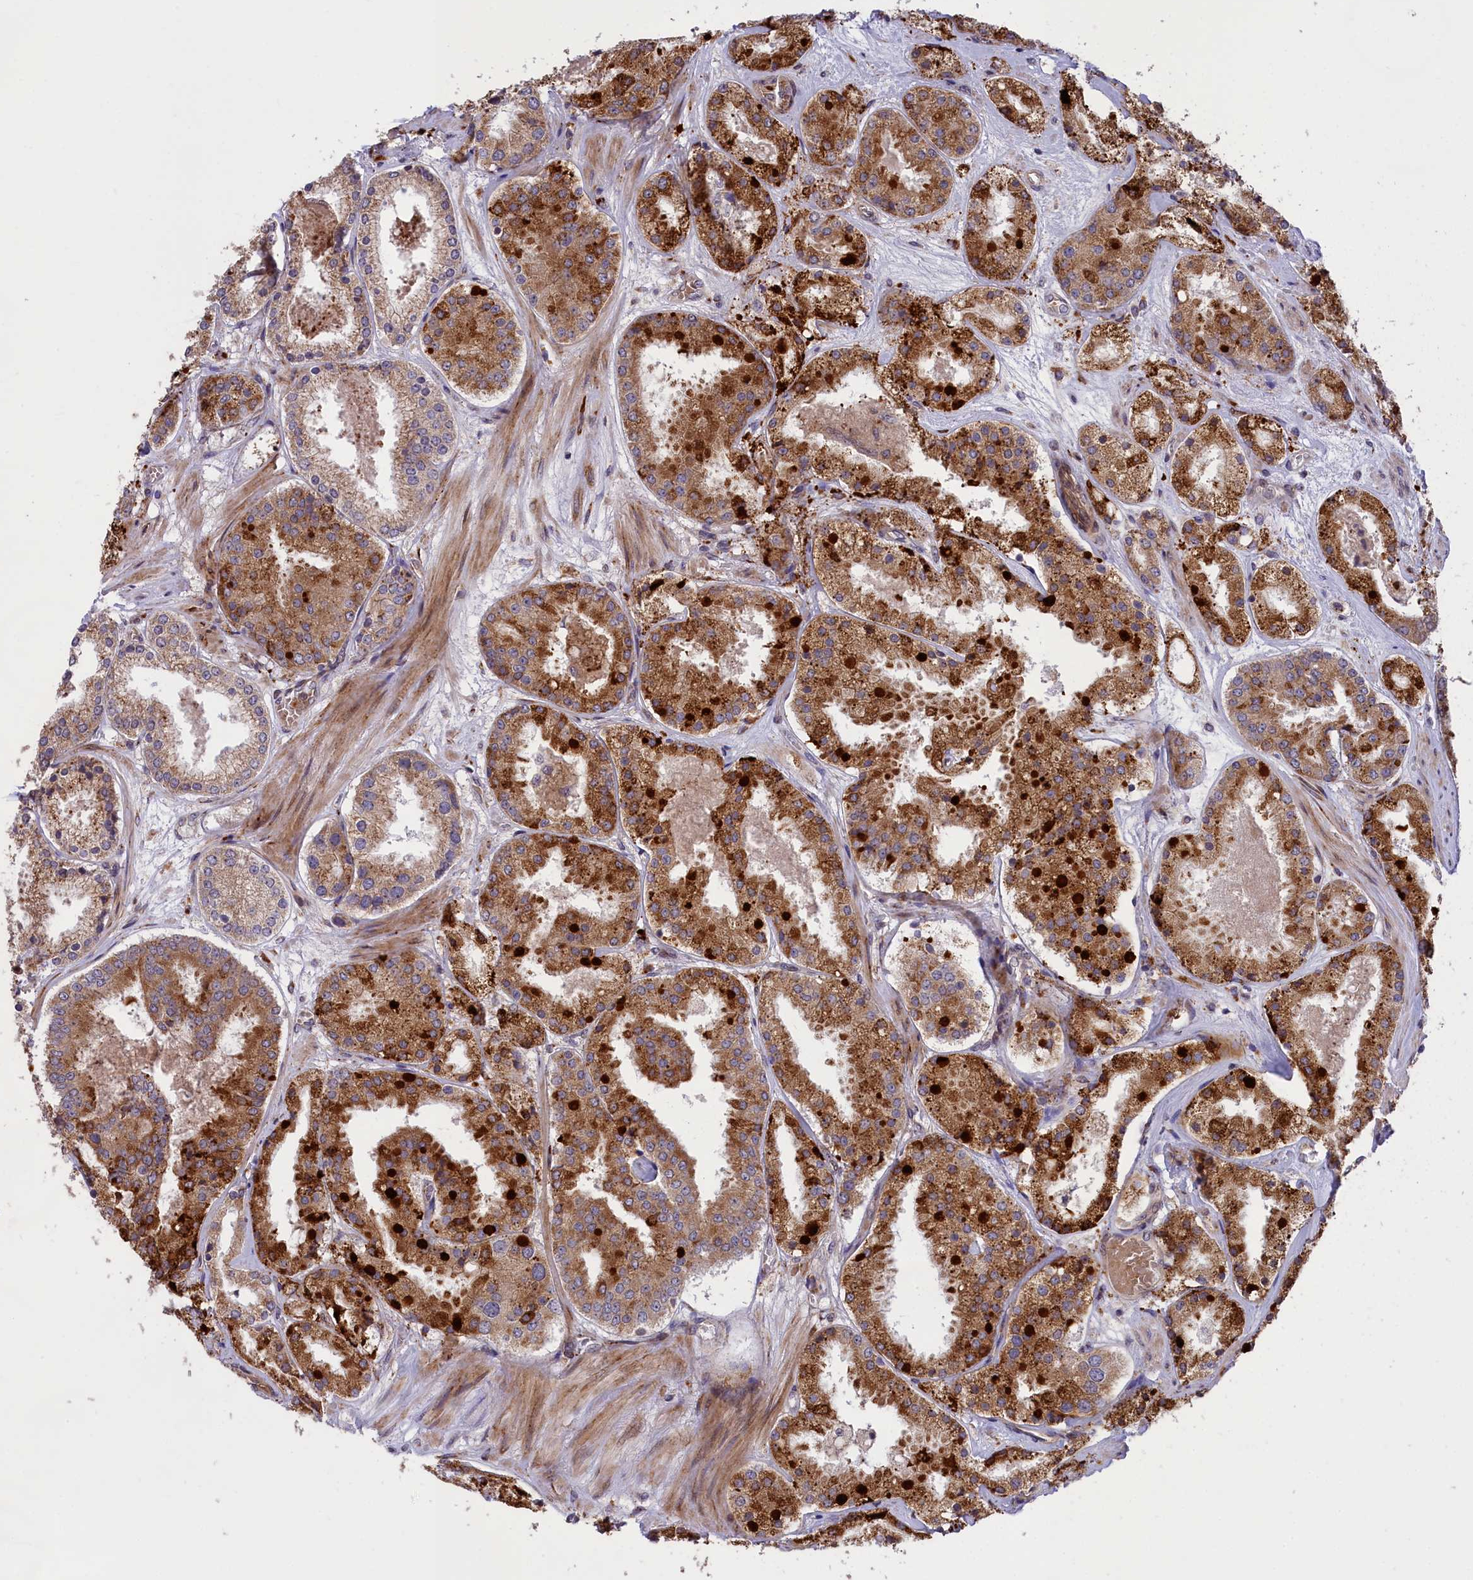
{"staining": {"intensity": "moderate", "quantity": ">75%", "location": "cytoplasmic/membranous"}, "tissue": "prostate cancer", "cell_type": "Tumor cells", "image_type": "cancer", "snomed": [{"axis": "morphology", "description": "Adenocarcinoma, High grade"}, {"axis": "topography", "description": "Prostate"}], "caption": "Human high-grade adenocarcinoma (prostate) stained for a protein (brown) shows moderate cytoplasmic/membranous positive expression in approximately >75% of tumor cells.", "gene": "DDX60L", "patient": {"sex": "male", "age": 63}}